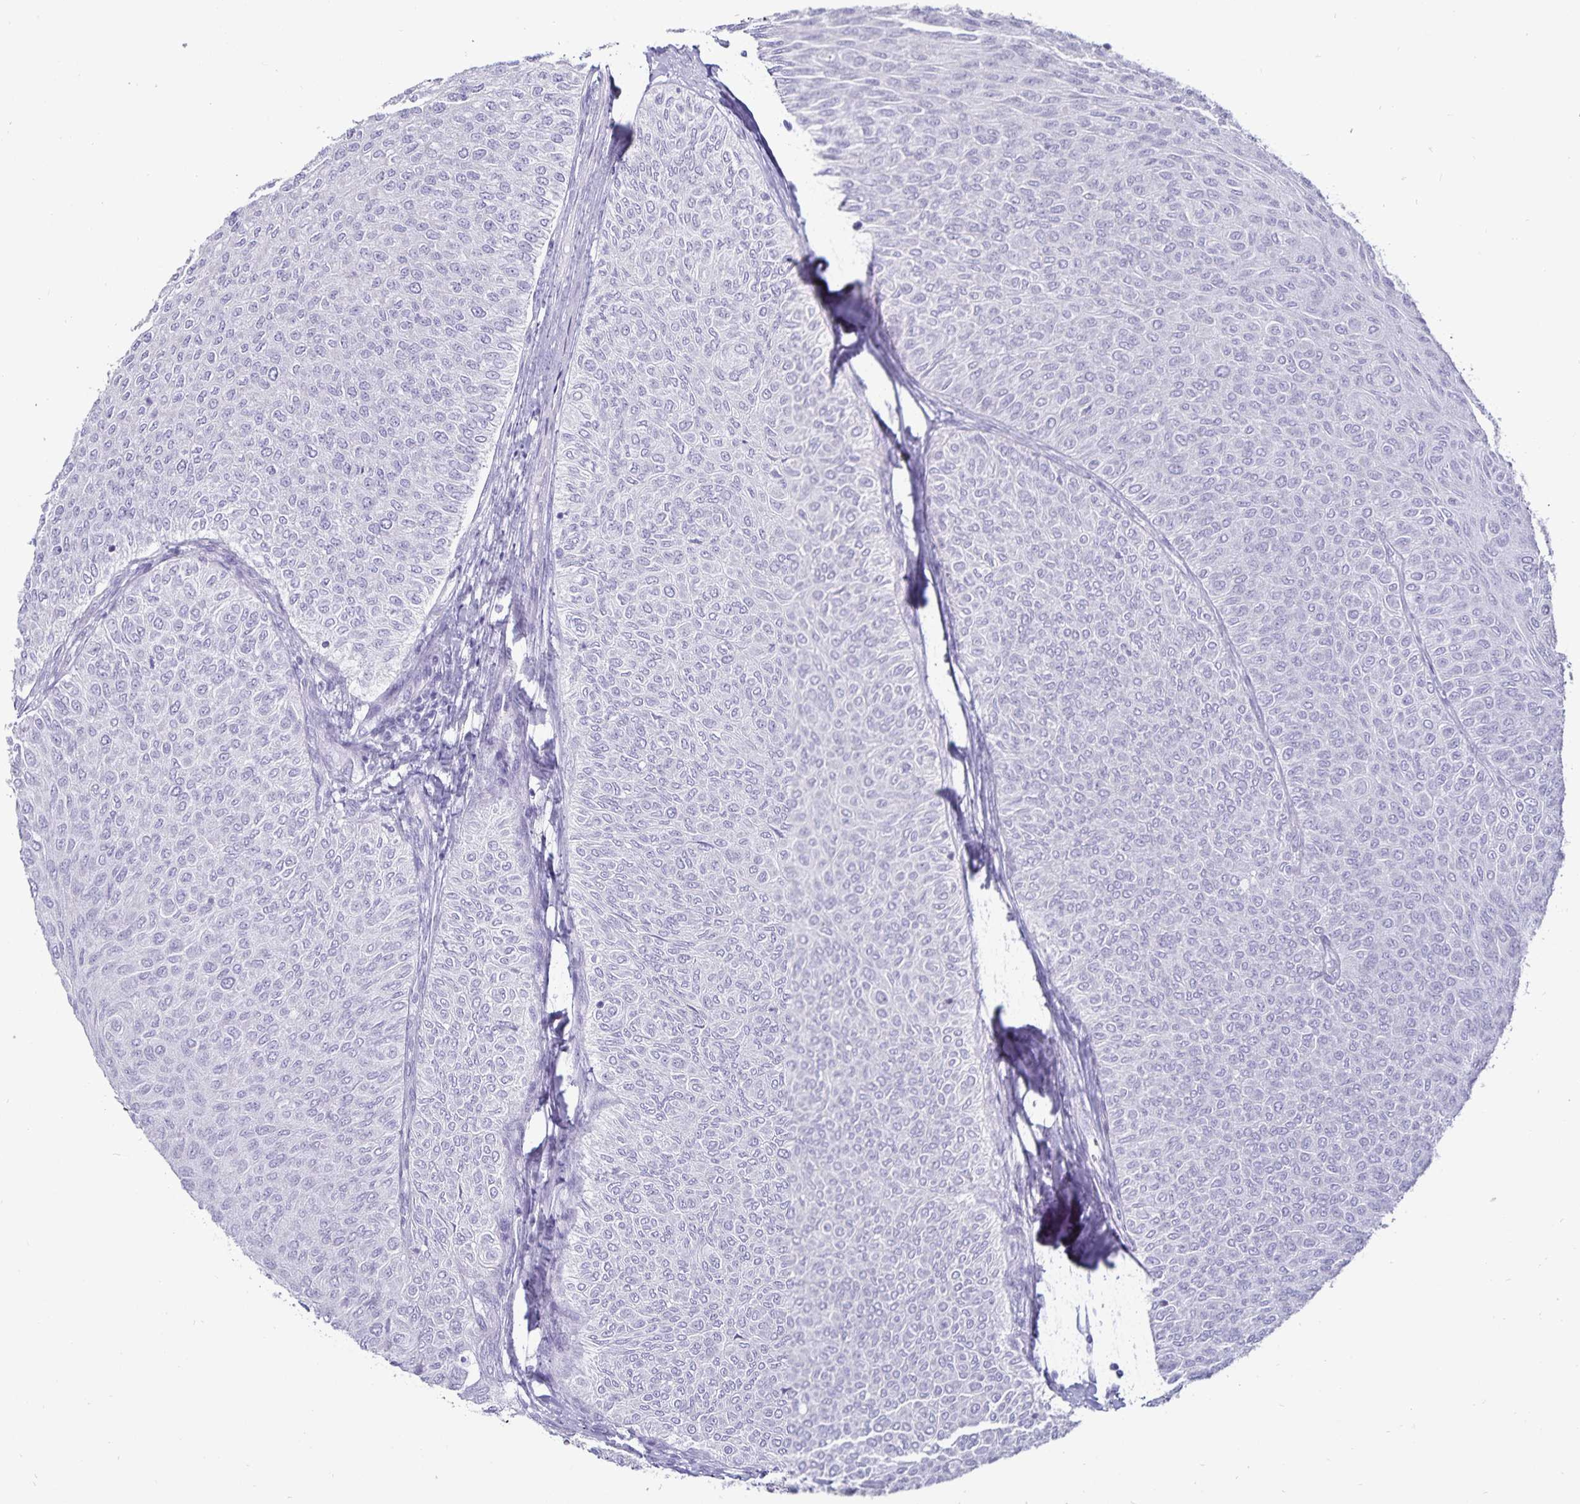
{"staining": {"intensity": "negative", "quantity": "none", "location": "none"}, "tissue": "urothelial cancer", "cell_type": "Tumor cells", "image_type": "cancer", "snomed": [{"axis": "morphology", "description": "Urothelial carcinoma, Low grade"}, {"axis": "topography", "description": "Urinary bladder"}], "caption": "Immunohistochemical staining of human low-grade urothelial carcinoma shows no significant staining in tumor cells. (Immunohistochemistry, brightfield microscopy, high magnification).", "gene": "DEFA6", "patient": {"sex": "male", "age": 78}}